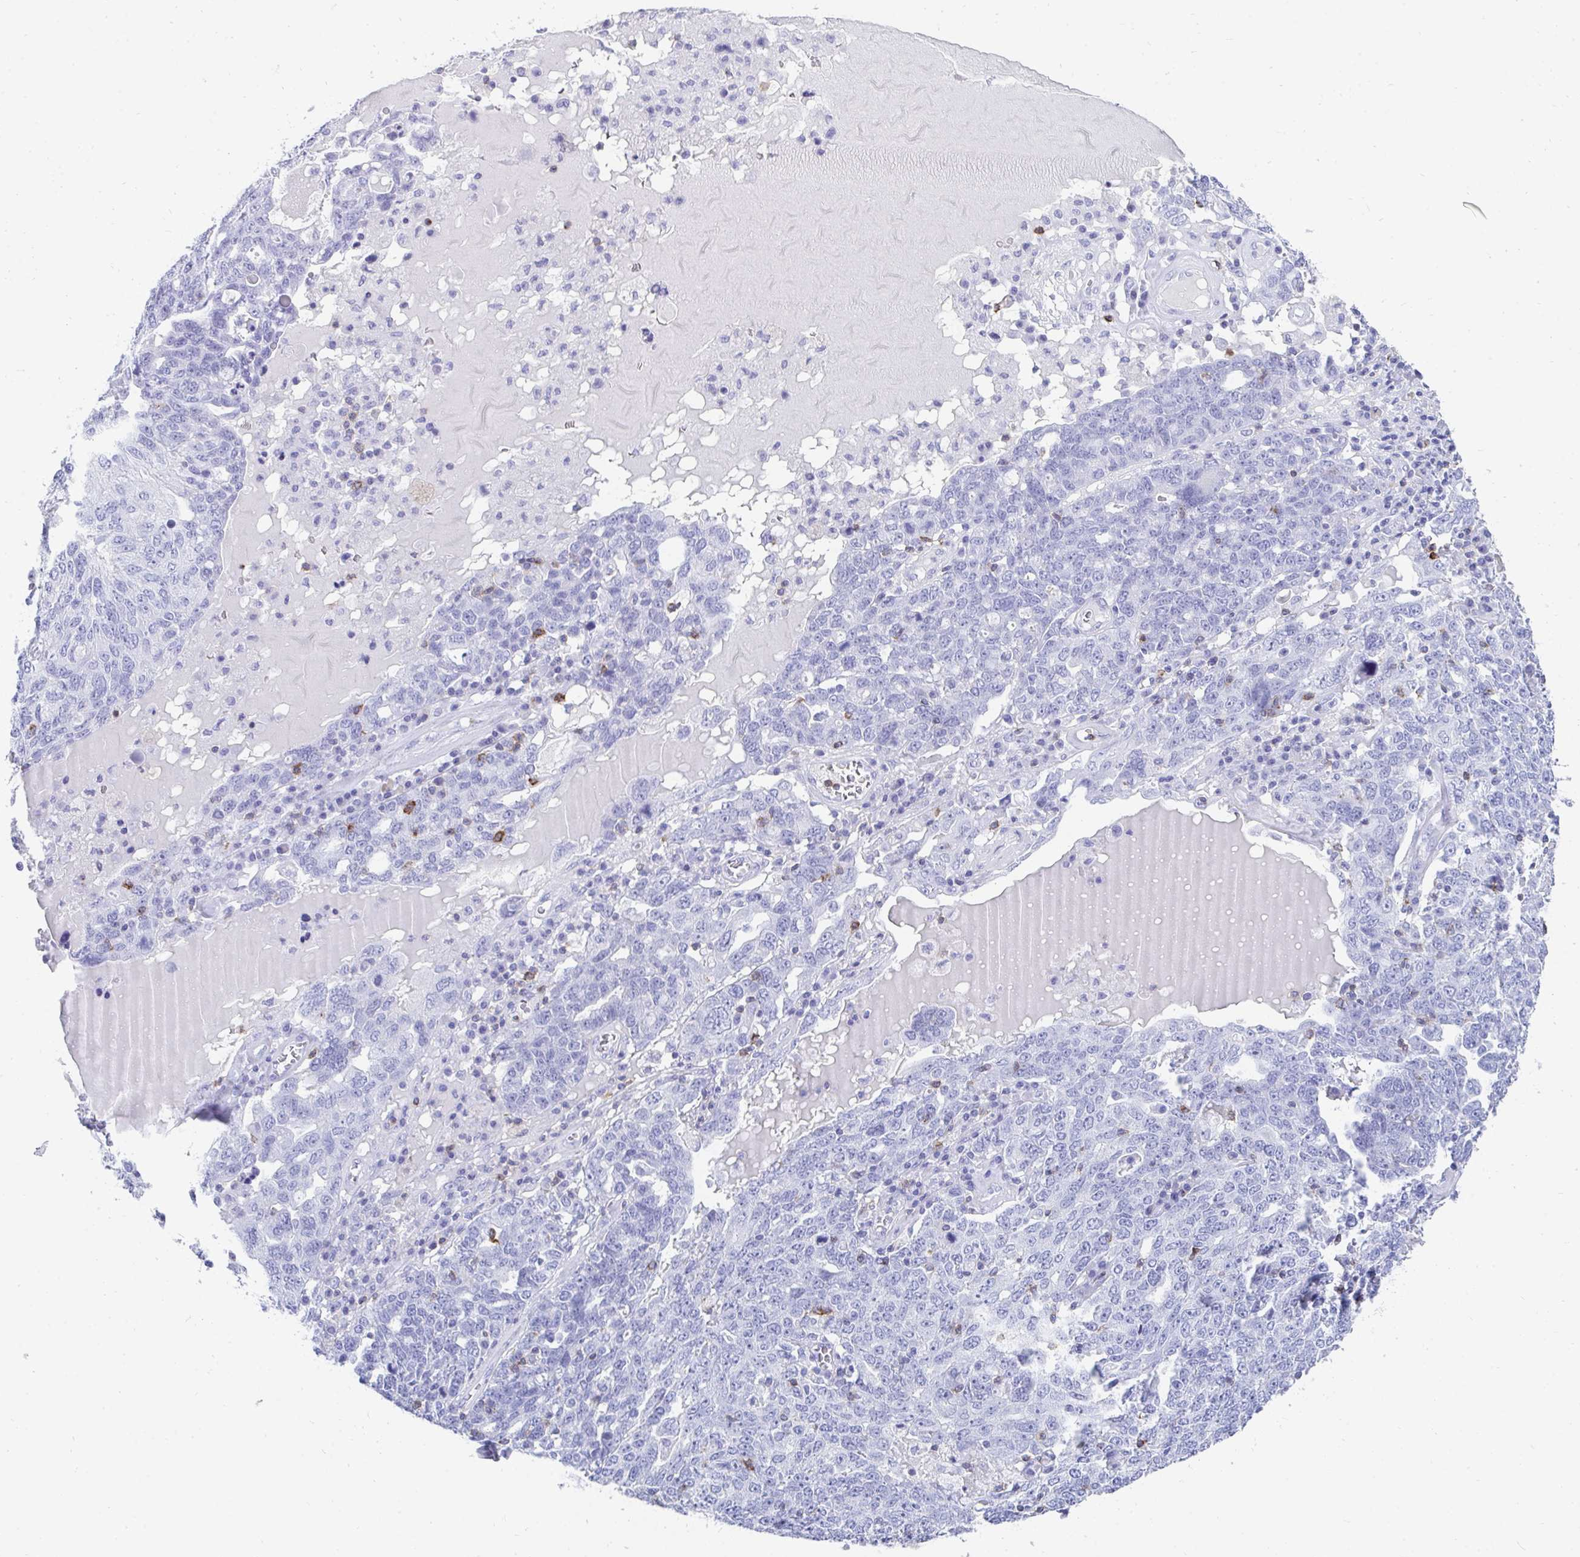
{"staining": {"intensity": "negative", "quantity": "none", "location": "none"}, "tissue": "ovarian cancer", "cell_type": "Tumor cells", "image_type": "cancer", "snomed": [{"axis": "morphology", "description": "Carcinoma, endometroid"}, {"axis": "topography", "description": "Ovary"}], "caption": "Immunohistochemistry (IHC) photomicrograph of neoplastic tissue: human endometroid carcinoma (ovarian) stained with DAB displays no significant protein positivity in tumor cells.", "gene": "CD7", "patient": {"sex": "female", "age": 62}}